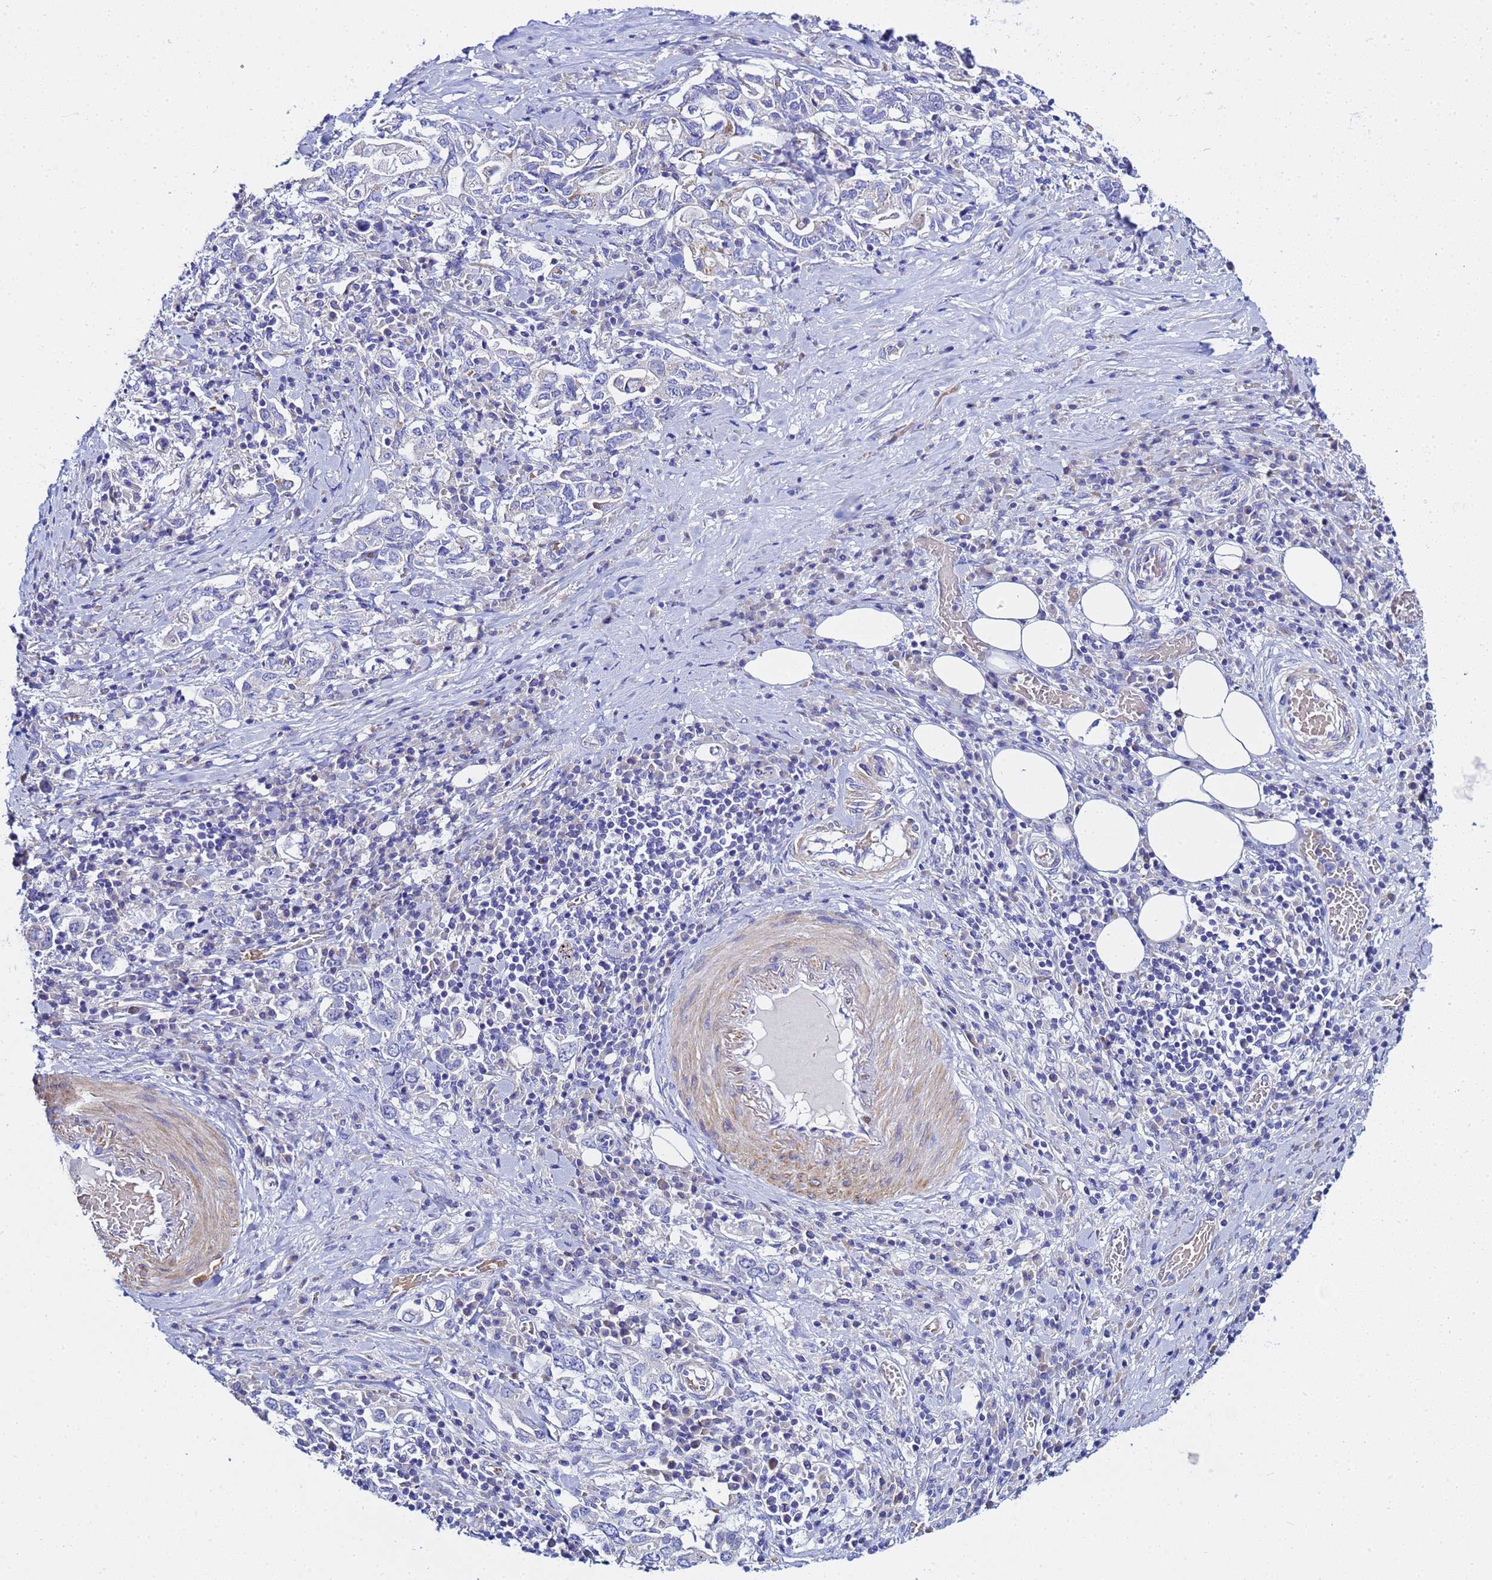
{"staining": {"intensity": "negative", "quantity": "none", "location": "none"}, "tissue": "stomach cancer", "cell_type": "Tumor cells", "image_type": "cancer", "snomed": [{"axis": "morphology", "description": "Adenocarcinoma, NOS"}, {"axis": "topography", "description": "Stomach, upper"}, {"axis": "topography", "description": "Stomach"}], "caption": "Immunohistochemistry photomicrograph of stomach cancer stained for a protein (brown), which reveals no expression in tumor cells. The staining is performed using DAB brown chromogen with nuclei counter-stained in using hematoxylin.", "gene": "USP18", "patient": {"sex": "male", "age": 62}}